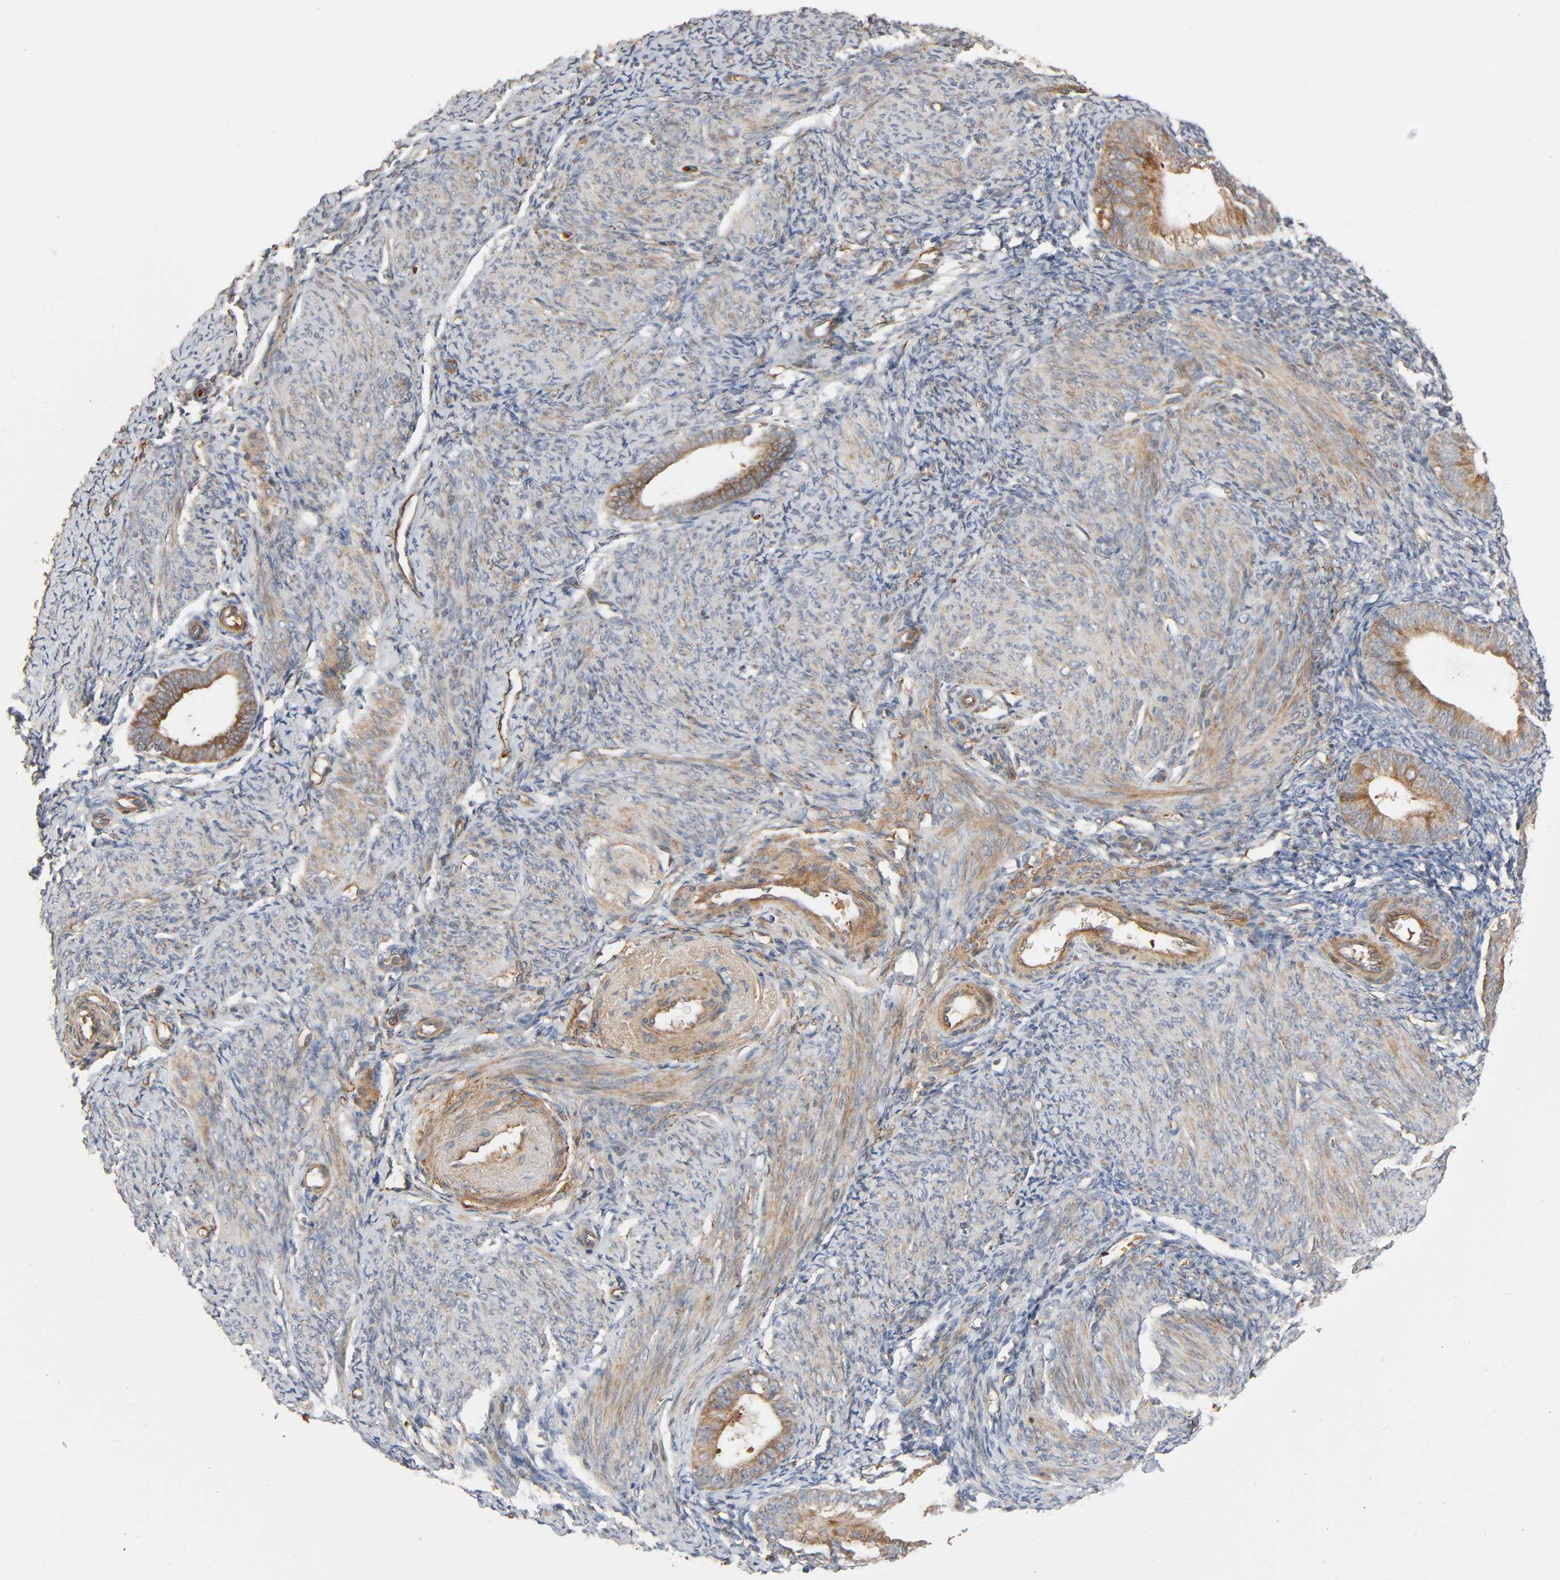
{"staining": {"intensity": "negative", "quantity": "none", "location": "none"}, "tissue": "endometrium", "cell_type": "Cells in endometrial stroma", "image_type": "normal", "snomed": [{"axis": "morphology", "description": "Normal tissue, NOS"}, {"axis": "topography", "description": "Endometrium"}], "caption": "The histopathology image shows no staining of cells in endometrial stroma in benign endometrium. (Brightfield microscopy of DAB immunohistochemistry (IHC) at high magnification).", "gene": "SGSM1", "patient": {"sex": "female", "age": 57}}